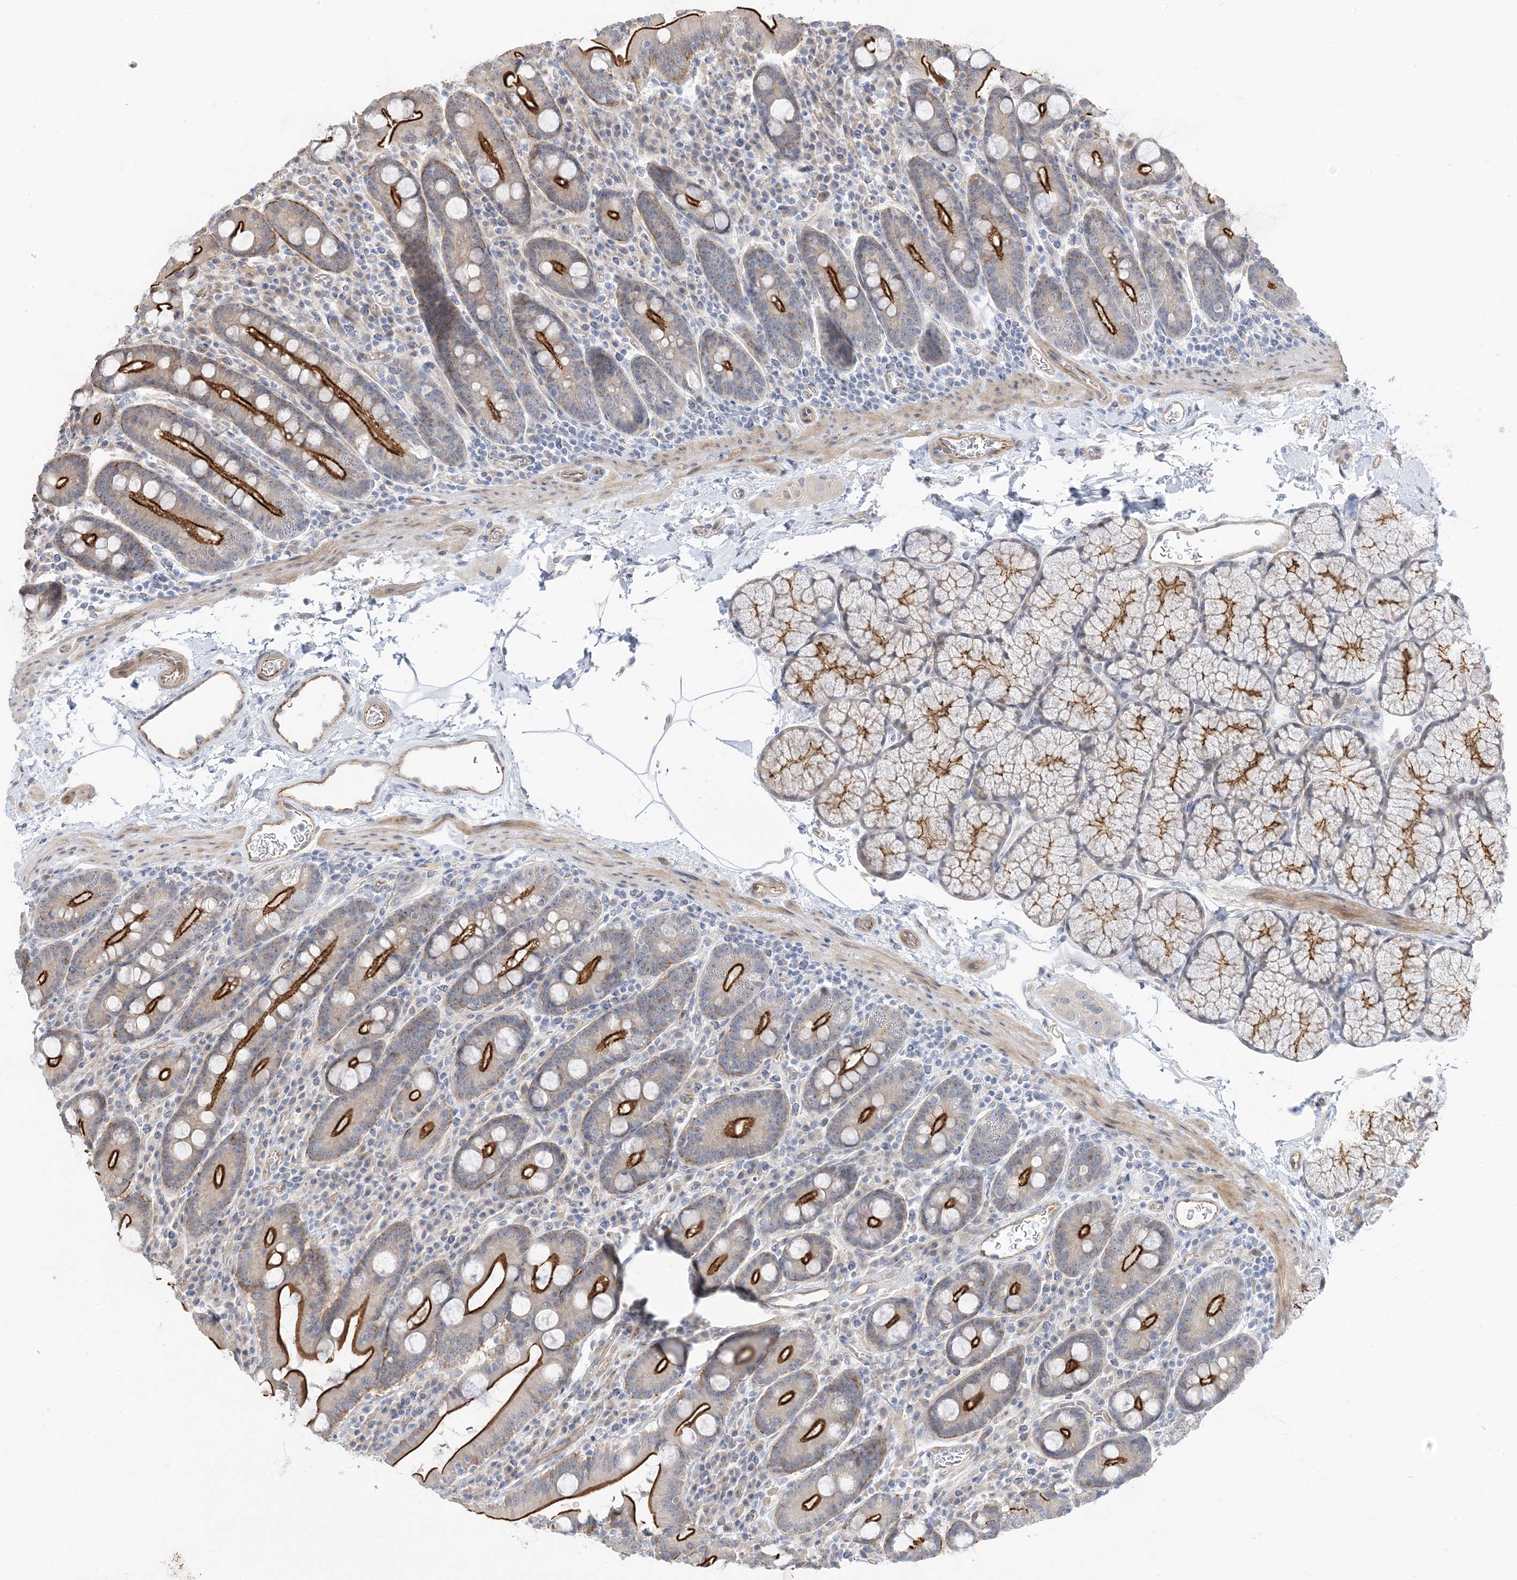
{"staining": {"intensity": "strong", "quantity": ">75%", "location": "cytoplasmic/membranous"}, "tissue": "duodenum", "cell_type": "Glandular cells", "image_type": "normal", "snomed": [{"axis": "morphology", "description": "Normal tissue, NOS"}, {"axis": "topography", "description": "Duodenum"}], "caption": "Immunohistochemical staining of unremarkable duodenum shows strong cytoplasmic/membranous protein expression in about >75% of glandular cells. (DAB (3,3'-diaminobenzidine) = brown stain, brightfield microscopy at high magnification).", "gene": "IL36B", "patient": {"sex": "male", "age": 35}}